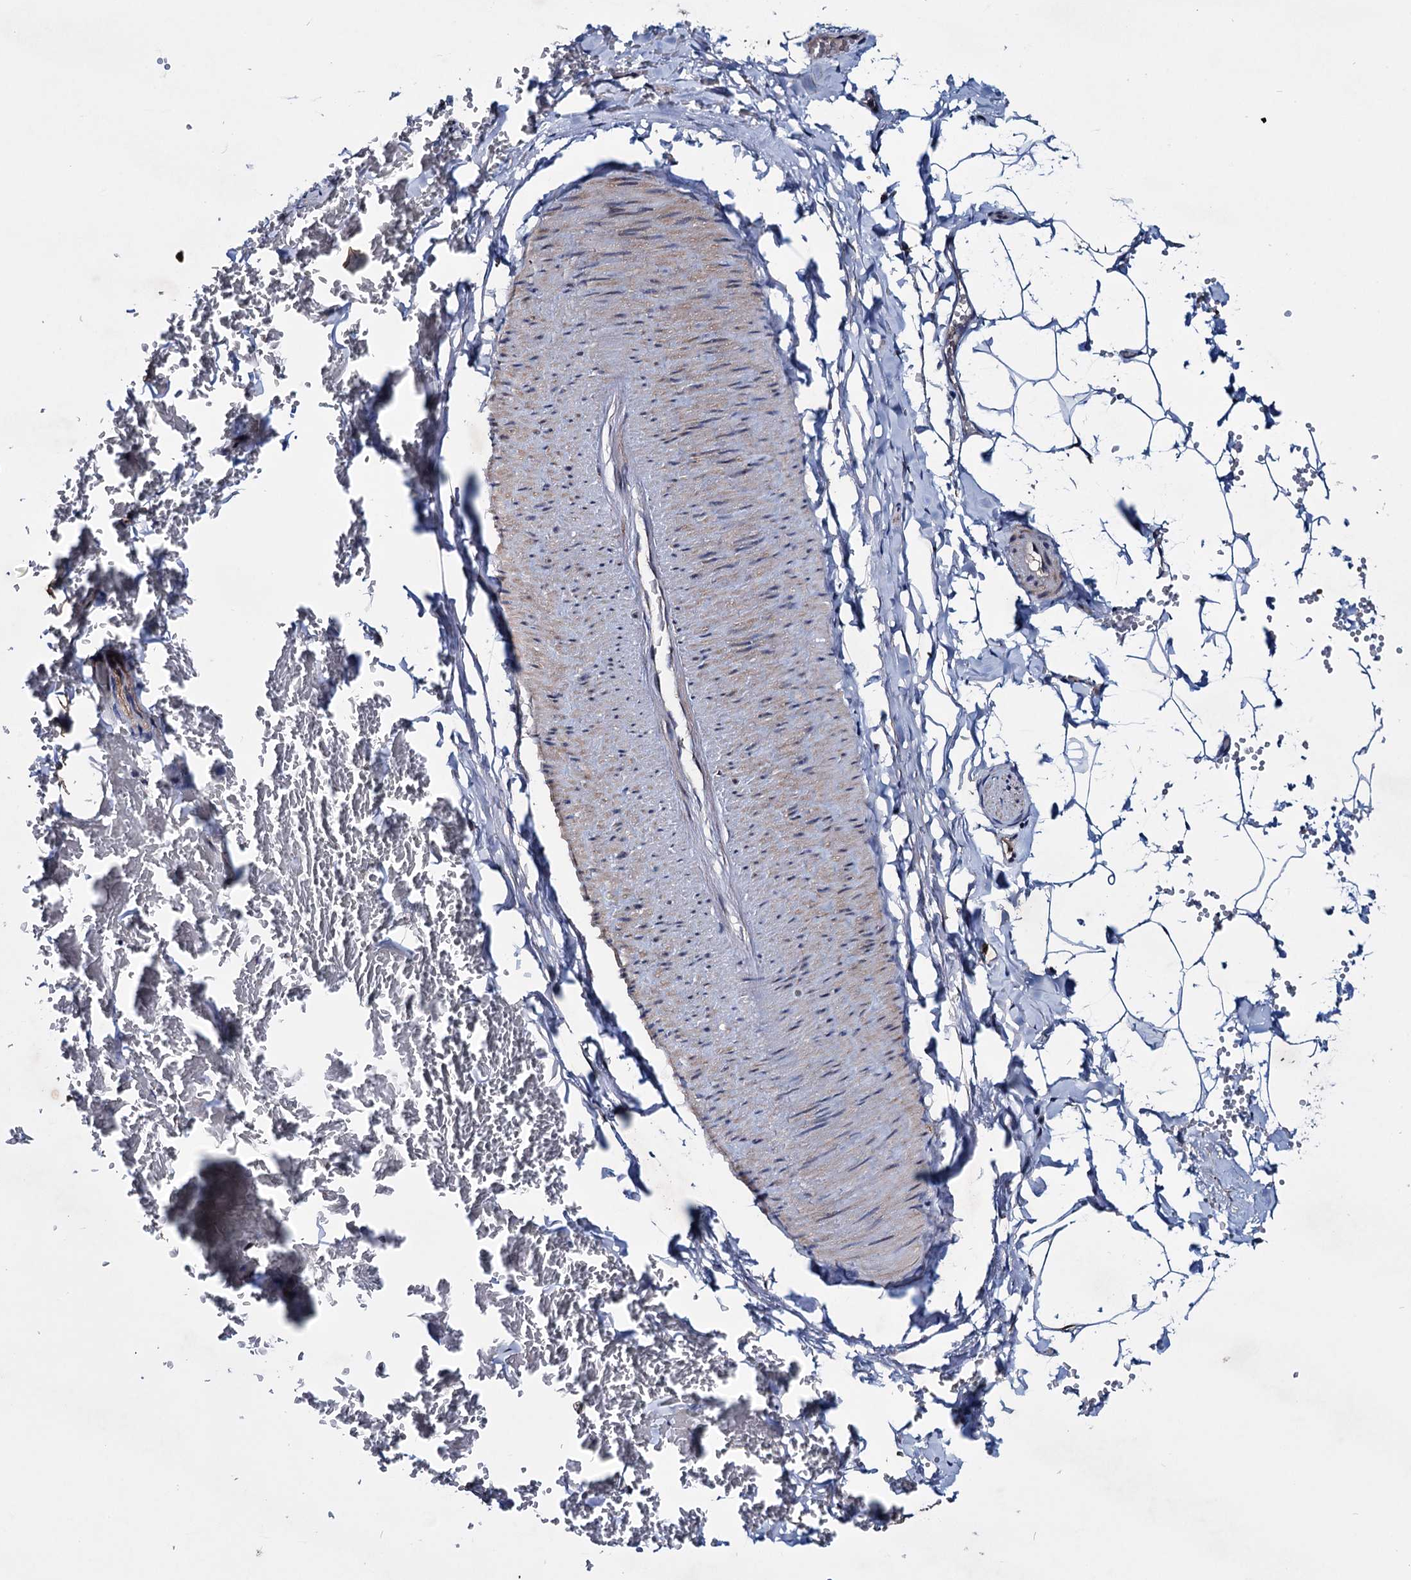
{"staining": {"intensity": "negative", "quantity": "none", "location": "none"}, "tissue": "adipose tissue", "cell_type": "Adipocytes", "image_type": "normal", "snomed": [{"axis": "morphology", "description": "Normal tissue, NOS"}, {"axis": "topography", "description": "Gallbladder"}, {"axis": "topography", "description": "Peripheral nerve tissue"}], "caption": "IHC image of benign adipose tissue stained for a protein (brown), which displays no positivity in adipocytes.", "gene": "EYA4", "patient": {"sex": "male", "age": 38}}